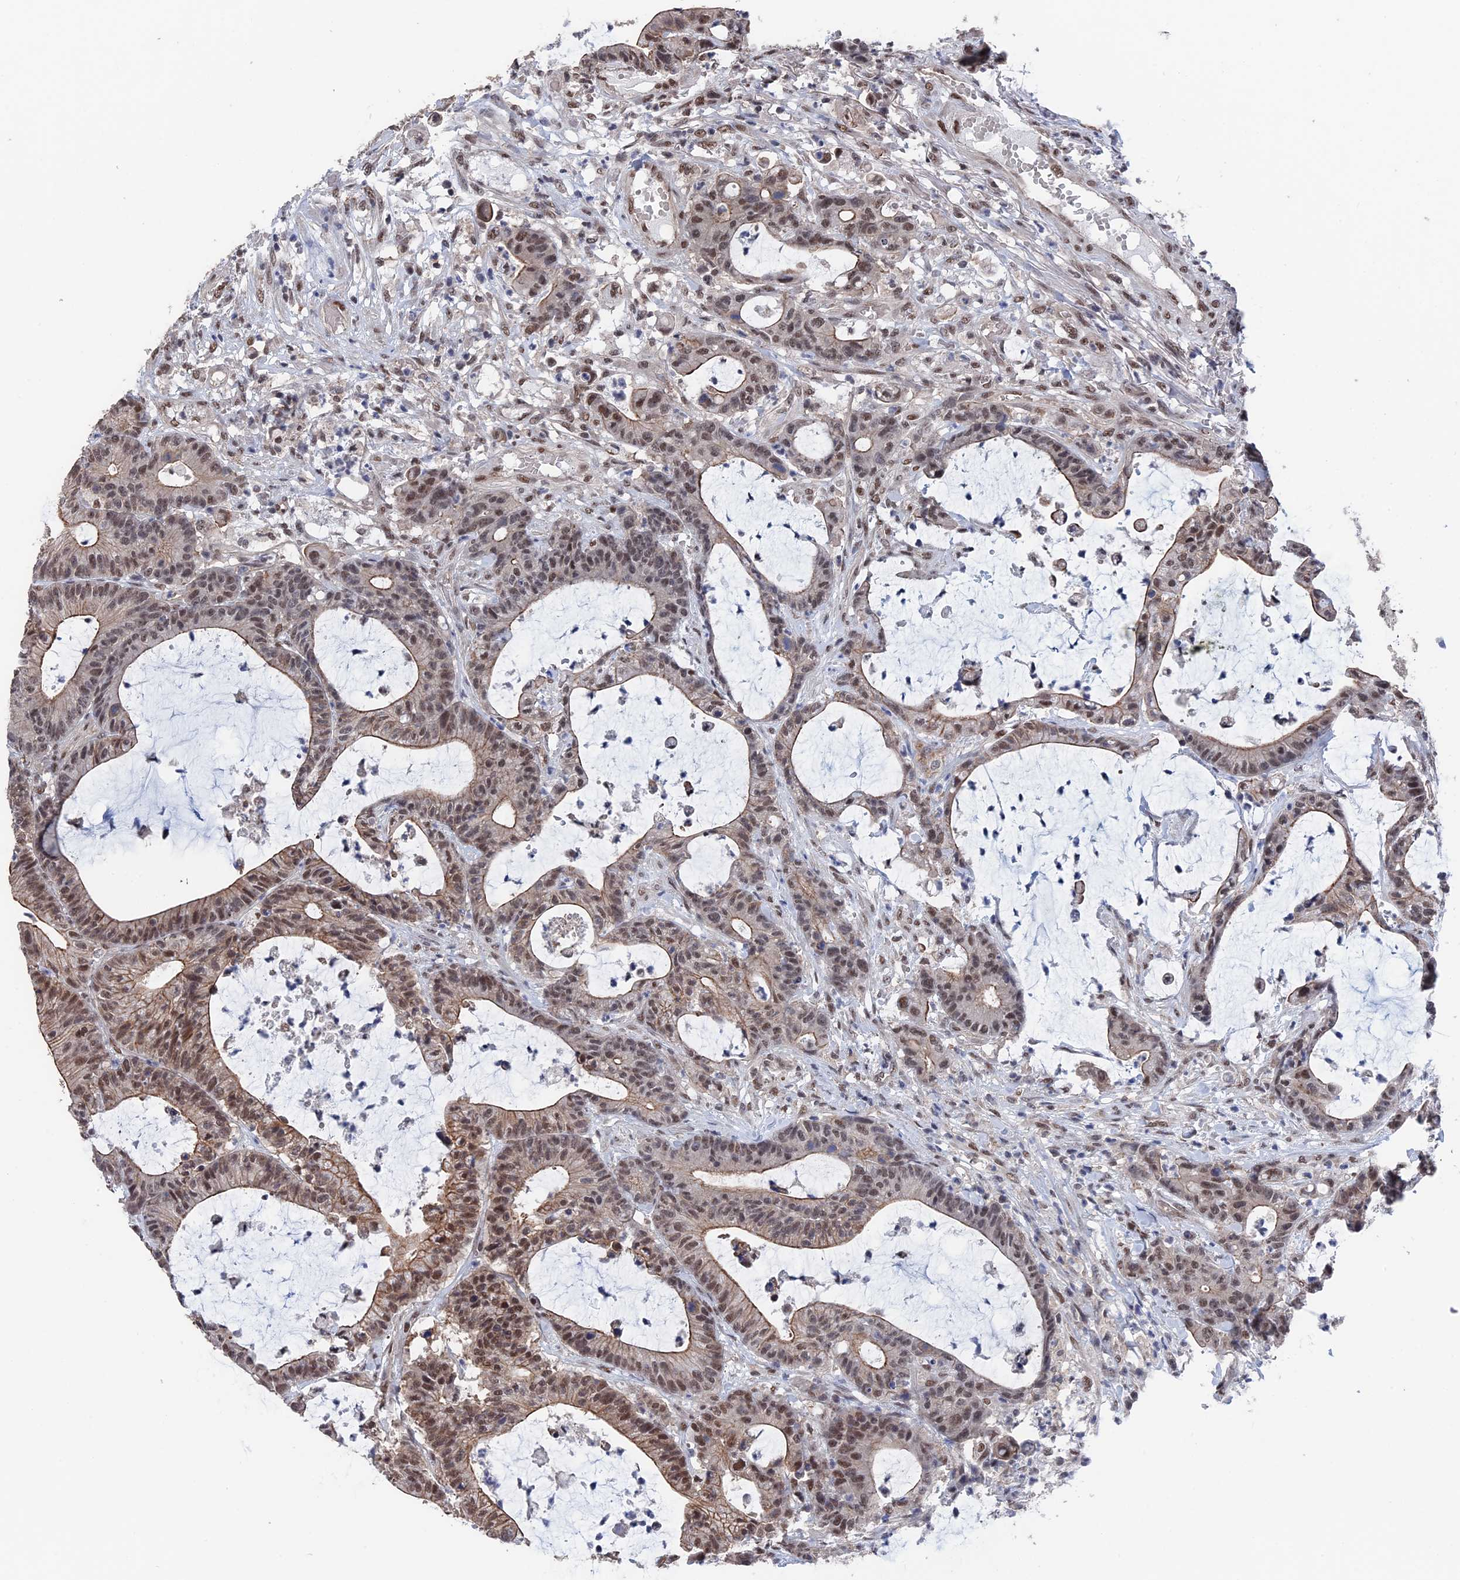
{"staining": {"intensity": "moderate", "quantity": ">75%", "location": "cytoplasmic/membranous,nuclear"}, "tissue": "colorectal cancer", "cell_type": "Tumor cells", "image_type": "cancer", "snomed": [{"axis": "morphology", "description": "Adenocarcinoma, NOS"}, {"axis": "topography", "description": "Colon"}], "caption": "A histopathology image showing moderate cytoplasmic/membranous and nuclear positivity in about >75% of tumor cells in adenocarcinoma (colorectal), as visualized by brown immunohistochemical staining.", "gene": "TSSC4", "patient": {"sex": "female", "age": 84}}